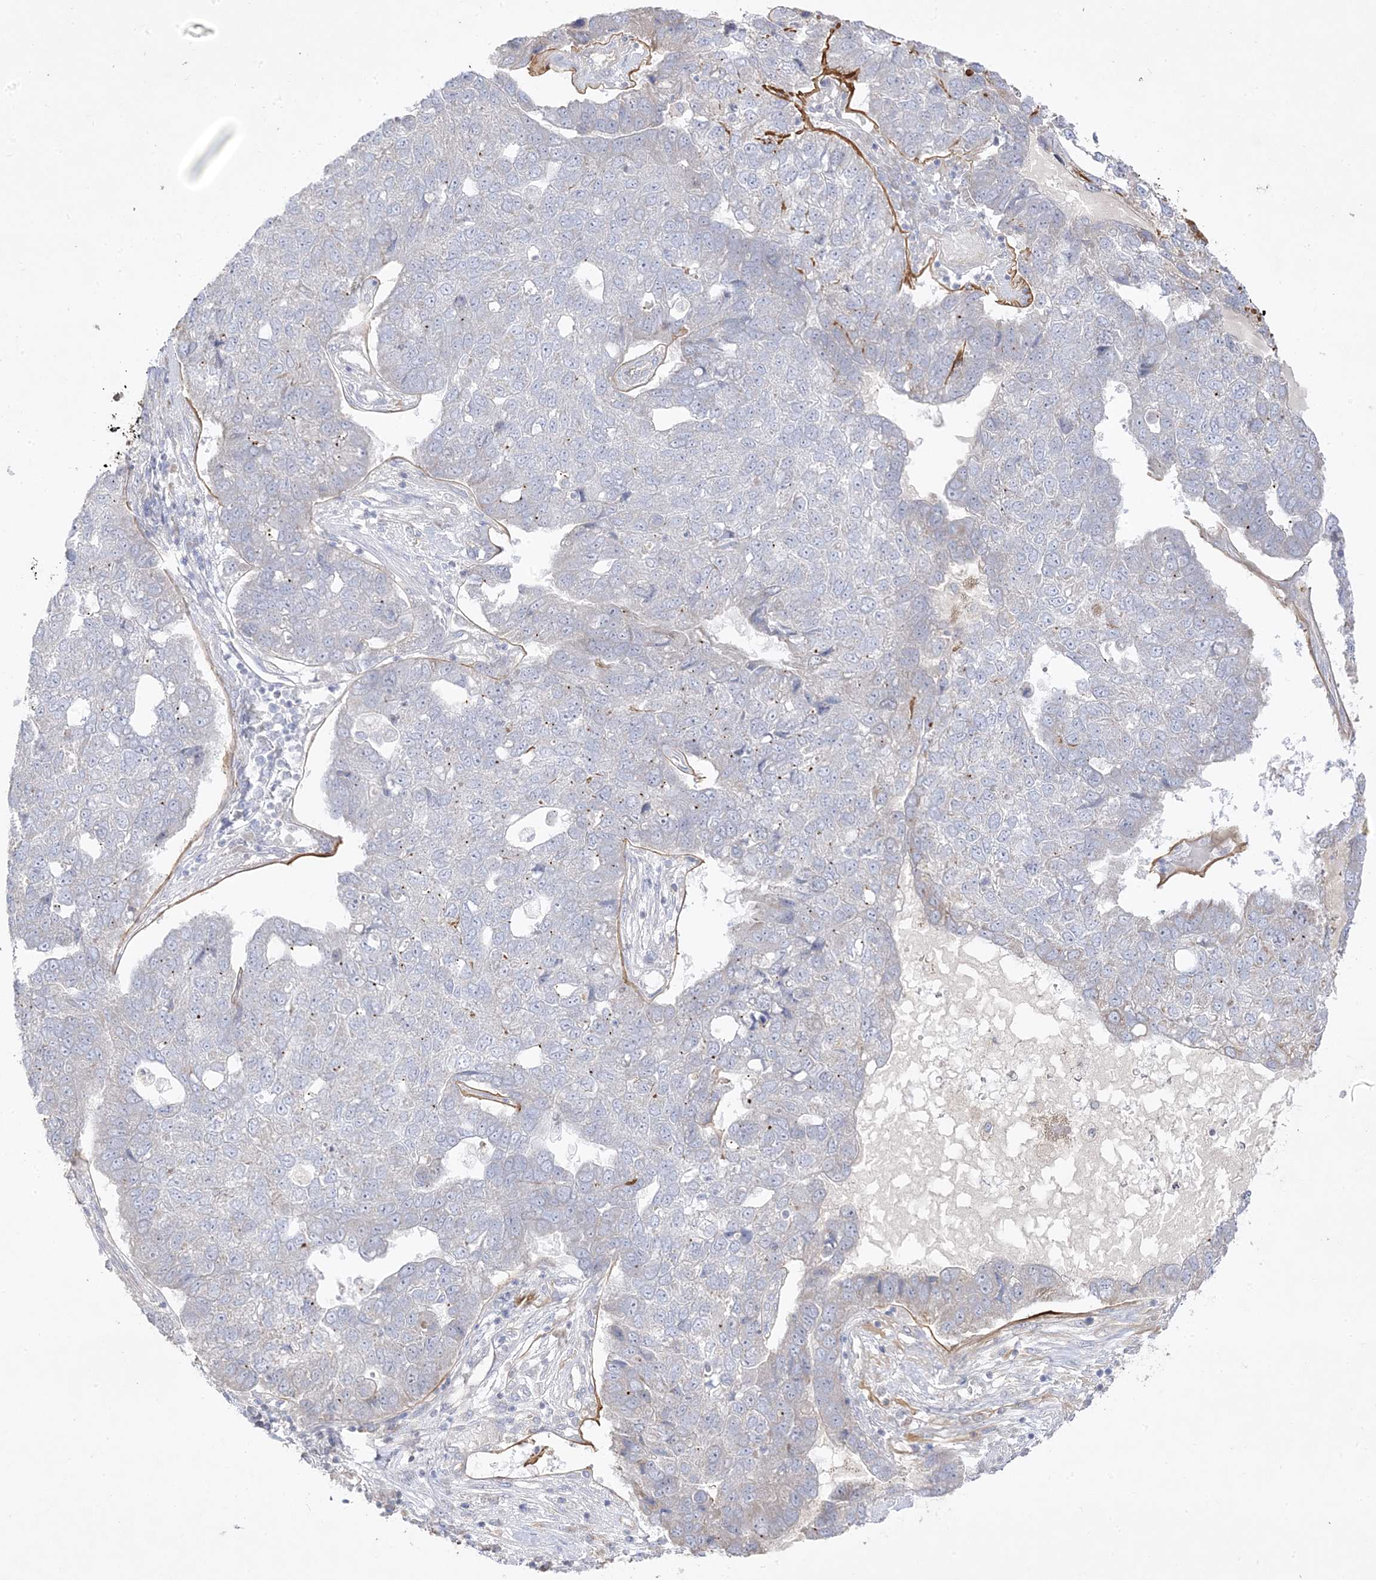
{"staining": {"intensity": "negative", "quantity": "none", "location": "none"}, "tissue": "pancreatic cancer", "cell_type": "Tumor cells", "image_type": "cancer", "snomed": [{"axis": "morphology", "description": "Adenocarcinoma, NOS"}, {"axis": "topography", "description": "Pancreas"}], "caption": "Histopathology image shows no protein staining in tumor cells of pancreatic adenocarcinoma tissue.", "gene": "TRANK1", "patient": {"sex": "female", "age": 61}}